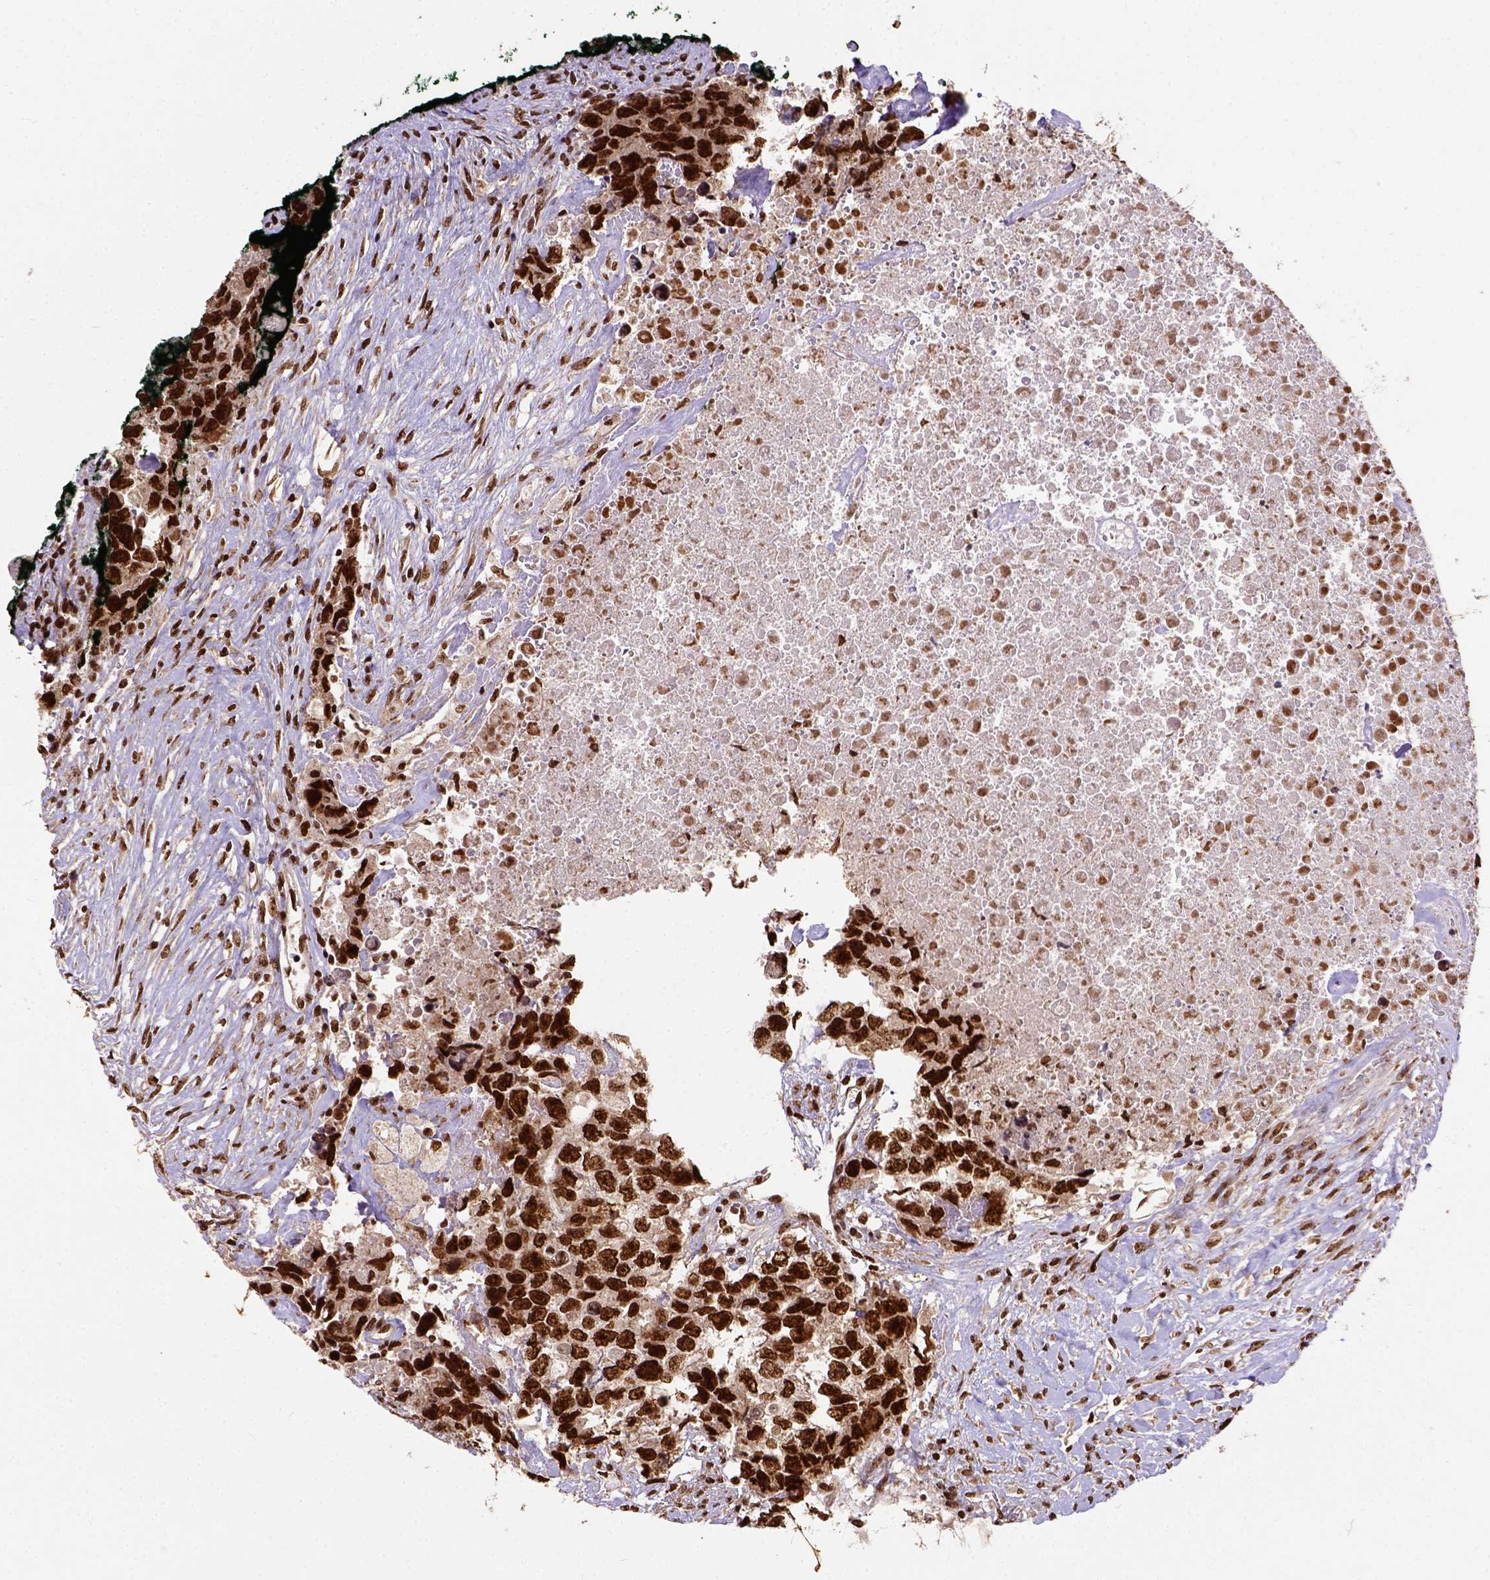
{"staining": {"intensity": "strong", "quantity": ">75%", "location": "nuclear"}, "tissue": "testis cancer", "cell_type": "Tumor cells", "image_type": "cancer", "snomed": [{"axis": "morphology", "description": "Carcinoma, Embryonal, NOS"}, {"axis": "topography", "description": "Testis"}], "caption": "High-magnification brightfield microscopy of testis cancer stained with DAB (3,3'-diaminobenzidine) (brown) and counterstained with hematoxylin (blue). tumor cells exhibit strong nuclear staining is appreciated in approximately>75% of cells.", "gene": "NACC1", "patient": {"sex": "male", "age": 24}}